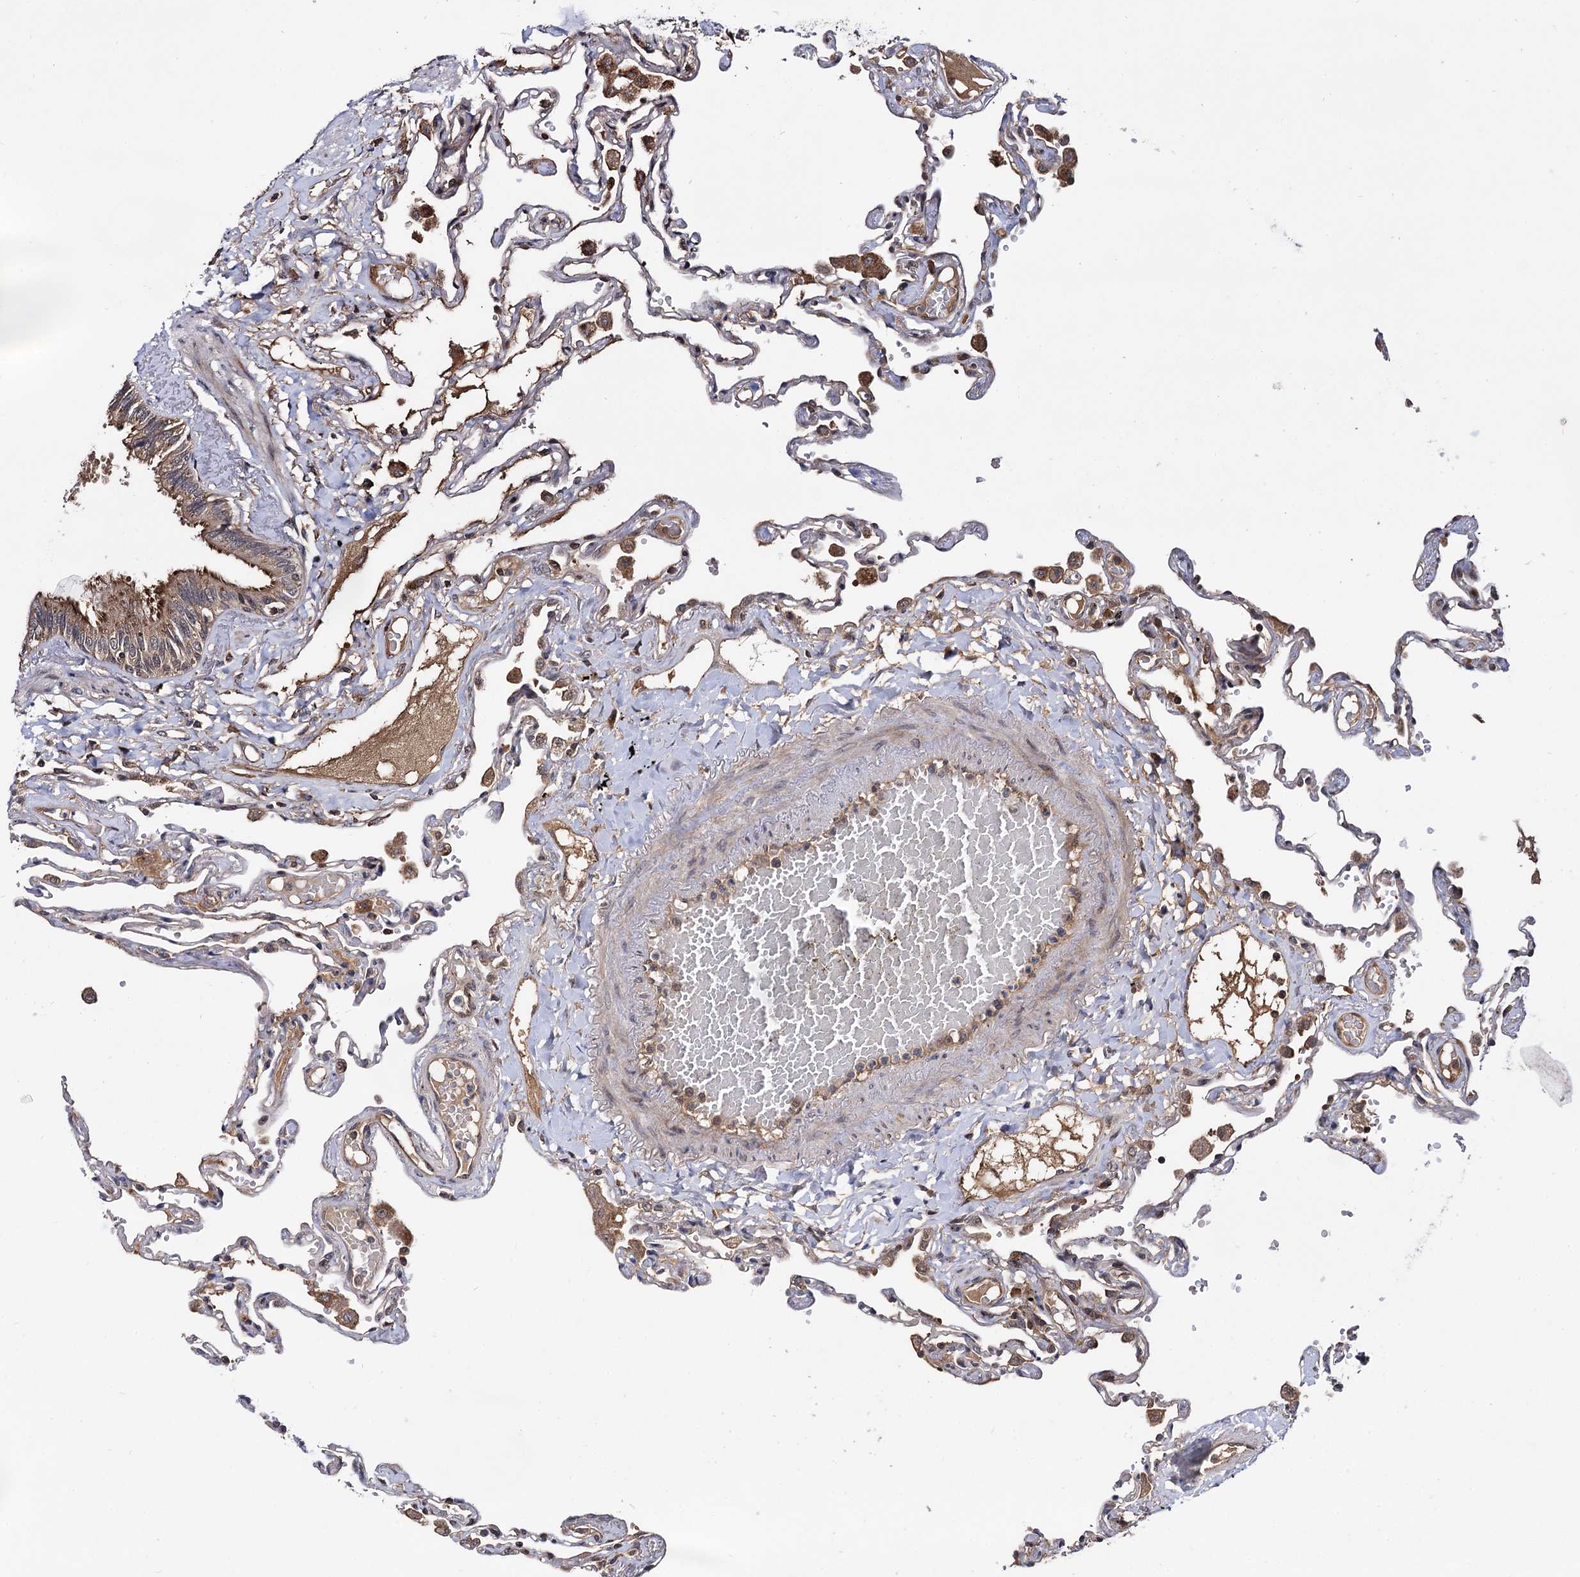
{"staining": {"intensity": "strong", "quantity": "<25%", "location": "cytoplasmic/membranous"}, "tissue": "lung", "cell_type": "Alveolar cells", "image_type": "normal", "snomed": [{"axis": "morphology", "description": "Normal tissue, NOS"}, {"axis": "topography", "description": "Lung"}], "caption": "Lung stained for a protein (brown) demonstrates strong cytoplasmic/membranous positive staining in about <25% of alveolar cells.", "gene": "MICAL2", "patient": {"sex": "female", "age": 67}}